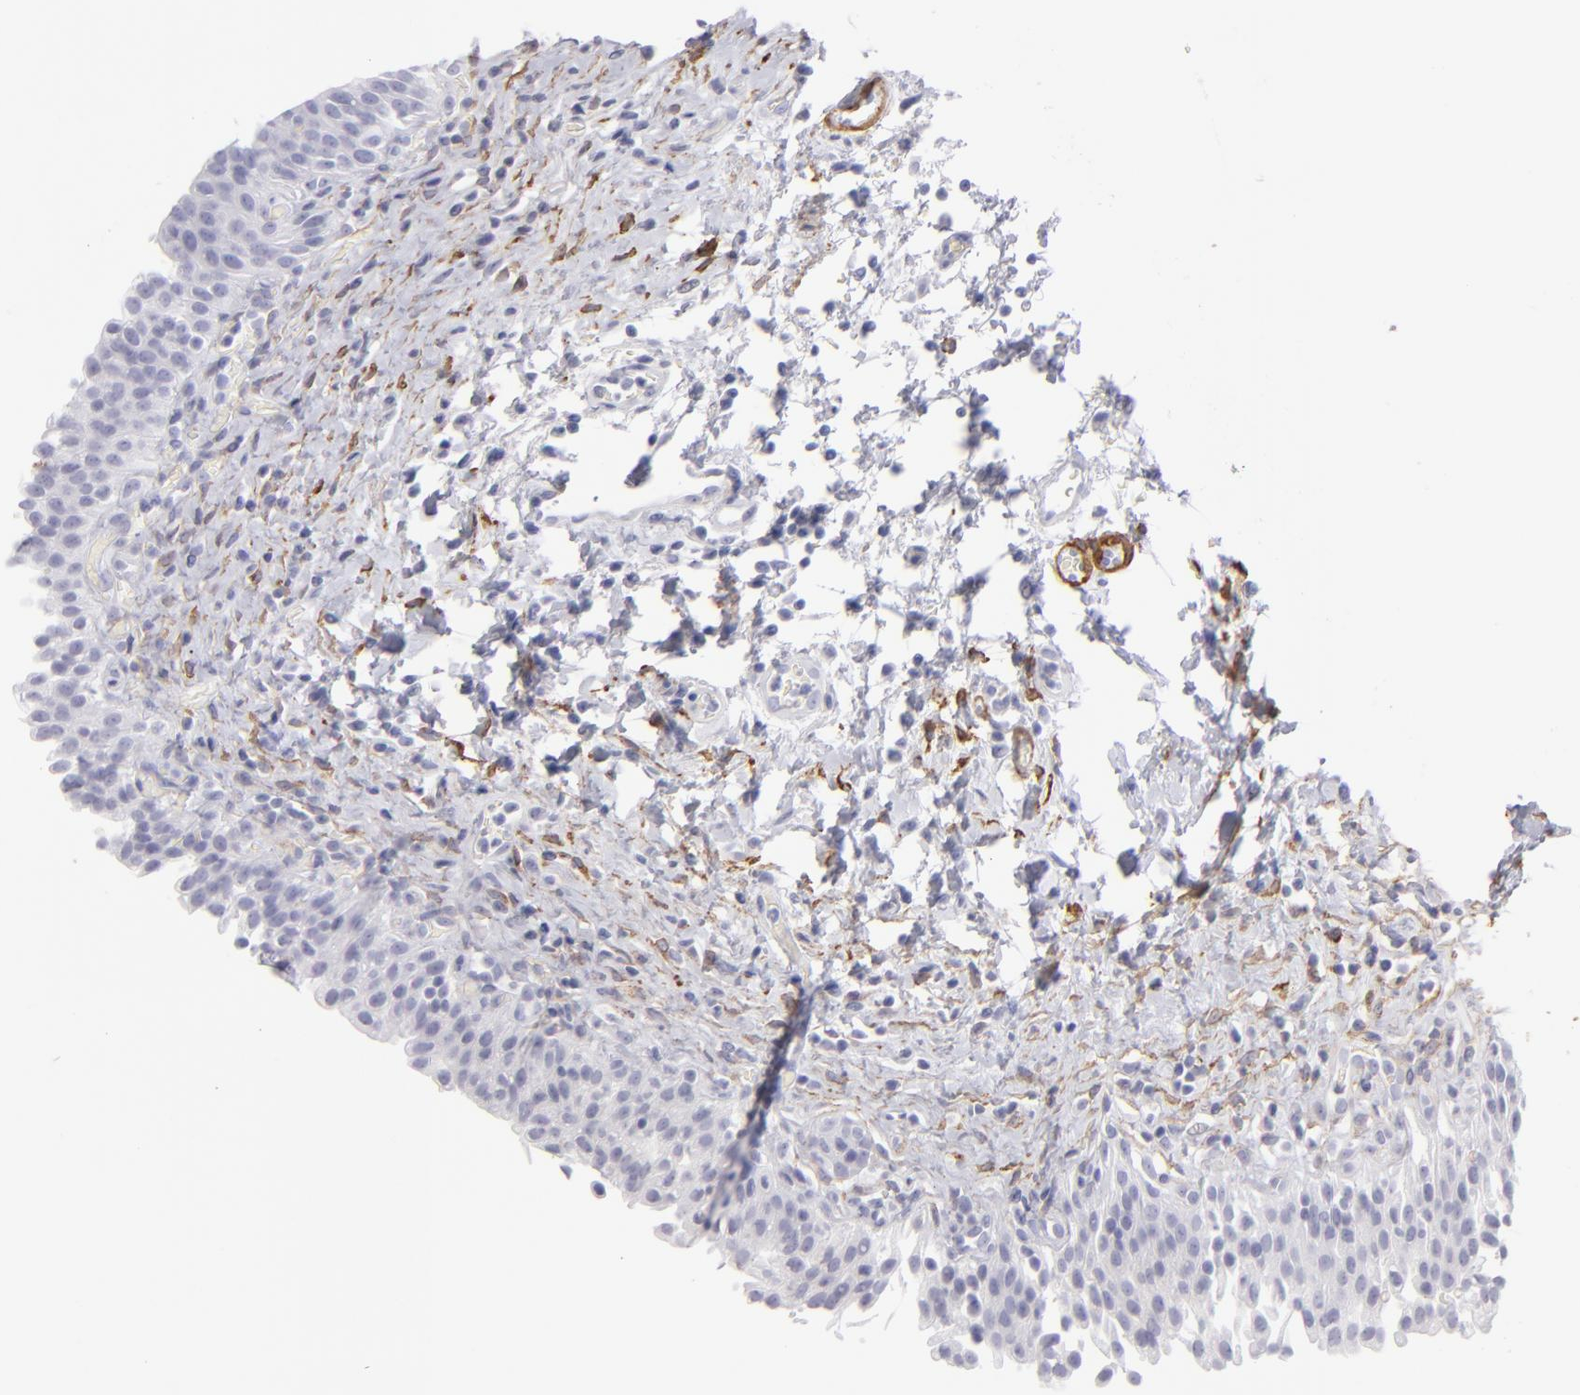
{"staining": {"intensity": "negative", "quantity": "none", "location": "none"}, "tissue": "urinary bladder", "cell_type": "Urothelial cells", "image_type": "normal", "snomed": [{"axis": "morphology", "description": "Normal tissue, NOS"}, {"axis": "topography", "description": "Urinary bladder"}], "caption": "High magnification brightfield microscopy of normal urinary bladder stained with DAB (3,3'-diaminobenzidine) (brown) and counterstained with hematoxylin (blue): urothelial cells show no significant positivity.", "gene": "MYH11", "patient": {"sex": "male", "age": 51}}